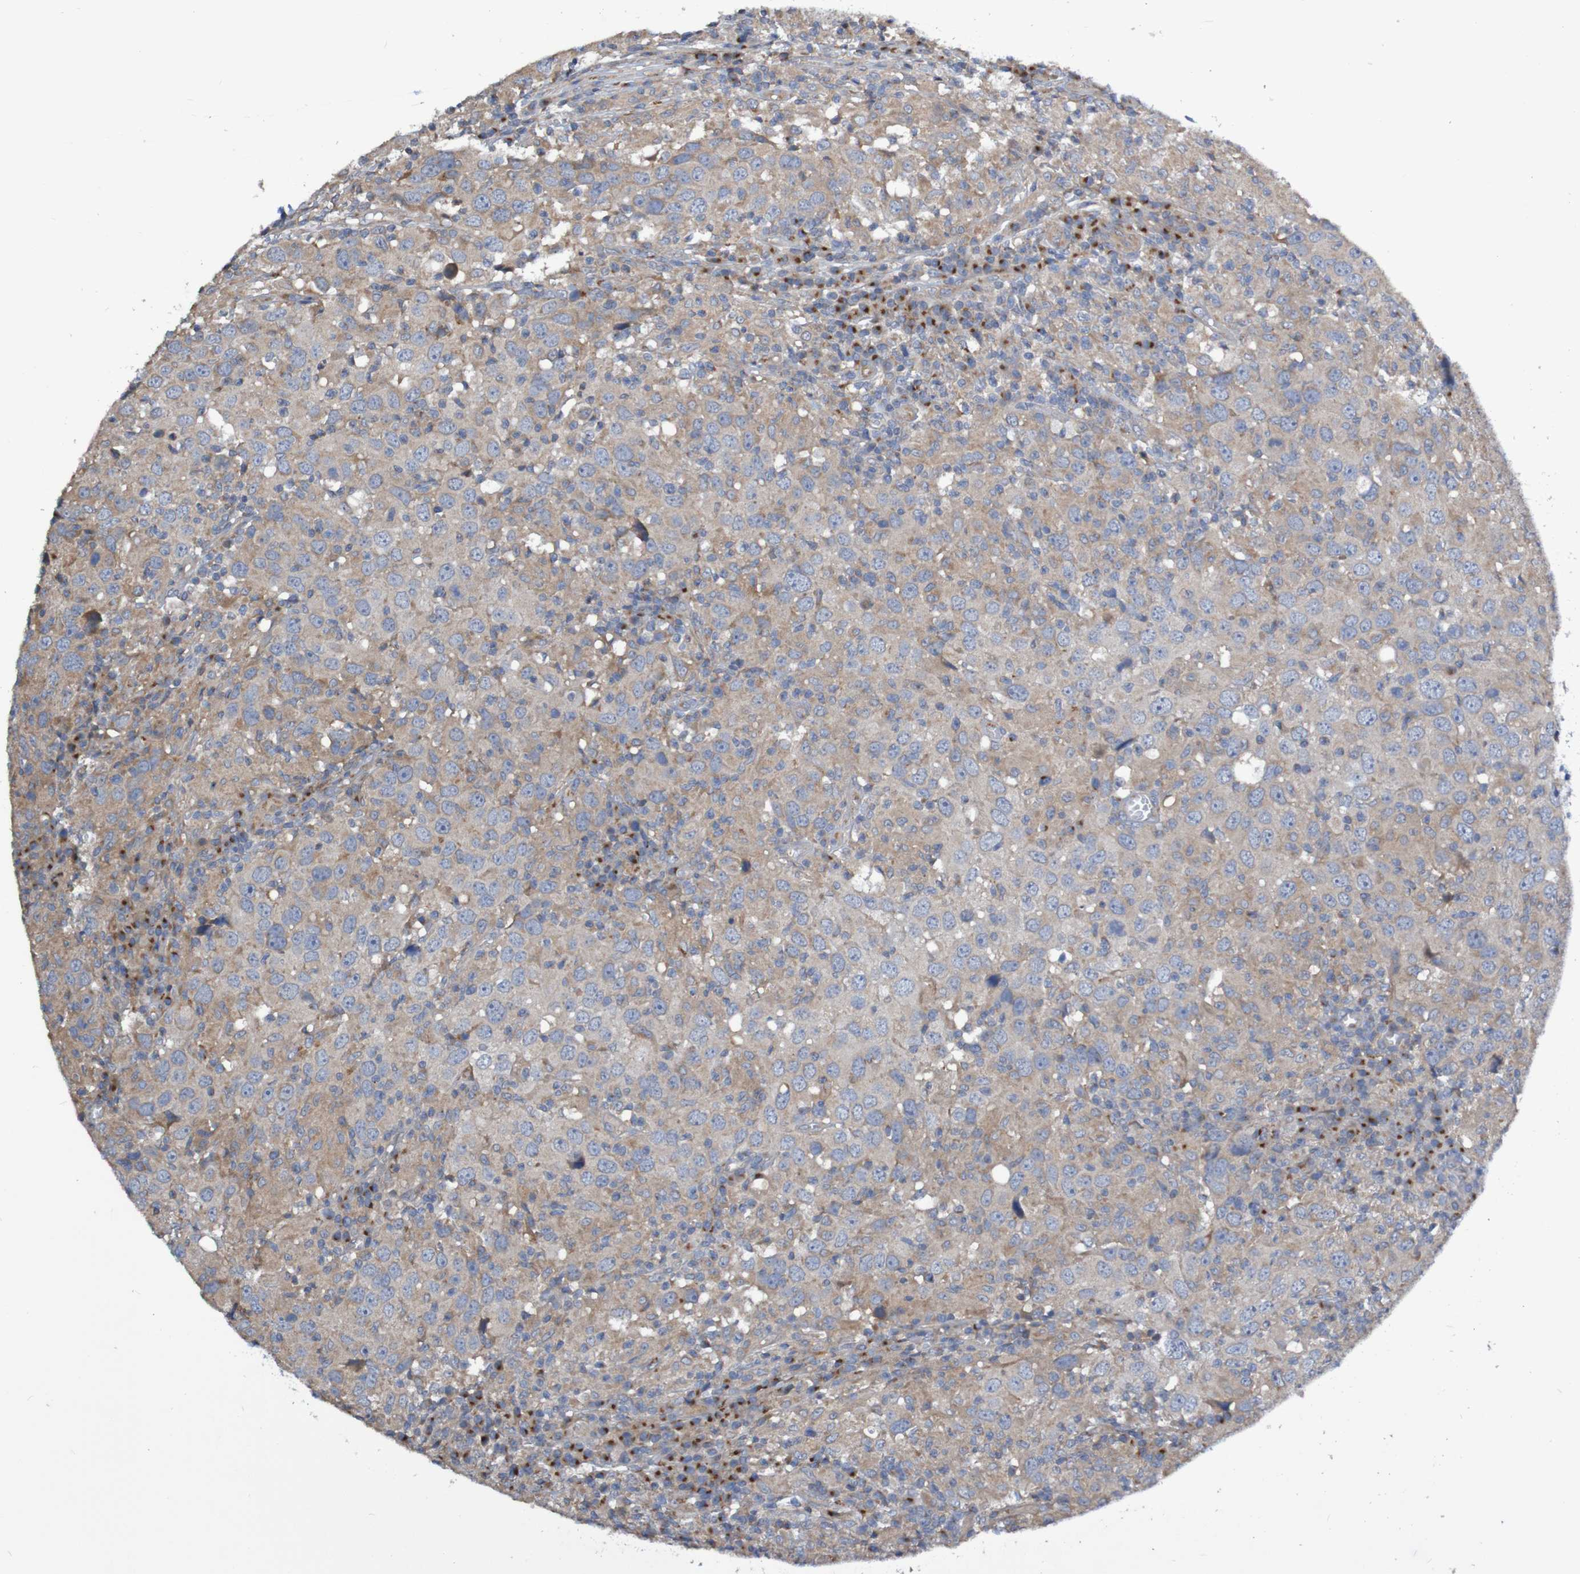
{"staining": {"intensity": "weak", "quantity": ">75%", "location": "cytoplasmic/membranous"}, "tissue": "head and neck cancer", "cell_type": "Tumor cells", "image_type": "cancer", "snomed": [{"axis": "morphology", "description": "Adenocarcinoma, NOS"}, {"axis": "topography", "description": "Salivary gland"}, {"axis": "topography", "description": "Head-Neck"}], "caption": "A photomicrograph of human adenocarcinoma (head and neck) stained for a protein reveals weak cytoplasmic/membranous brown staining in tumor cells. (Stains: DAB (3,3'-diaminobenzidine) in brown, nuclei in blue, Microscopy: brightfield microscopy at high magnification).", "gene": "LMBRD2", "patient": {"sex": "female", "age": 65}}